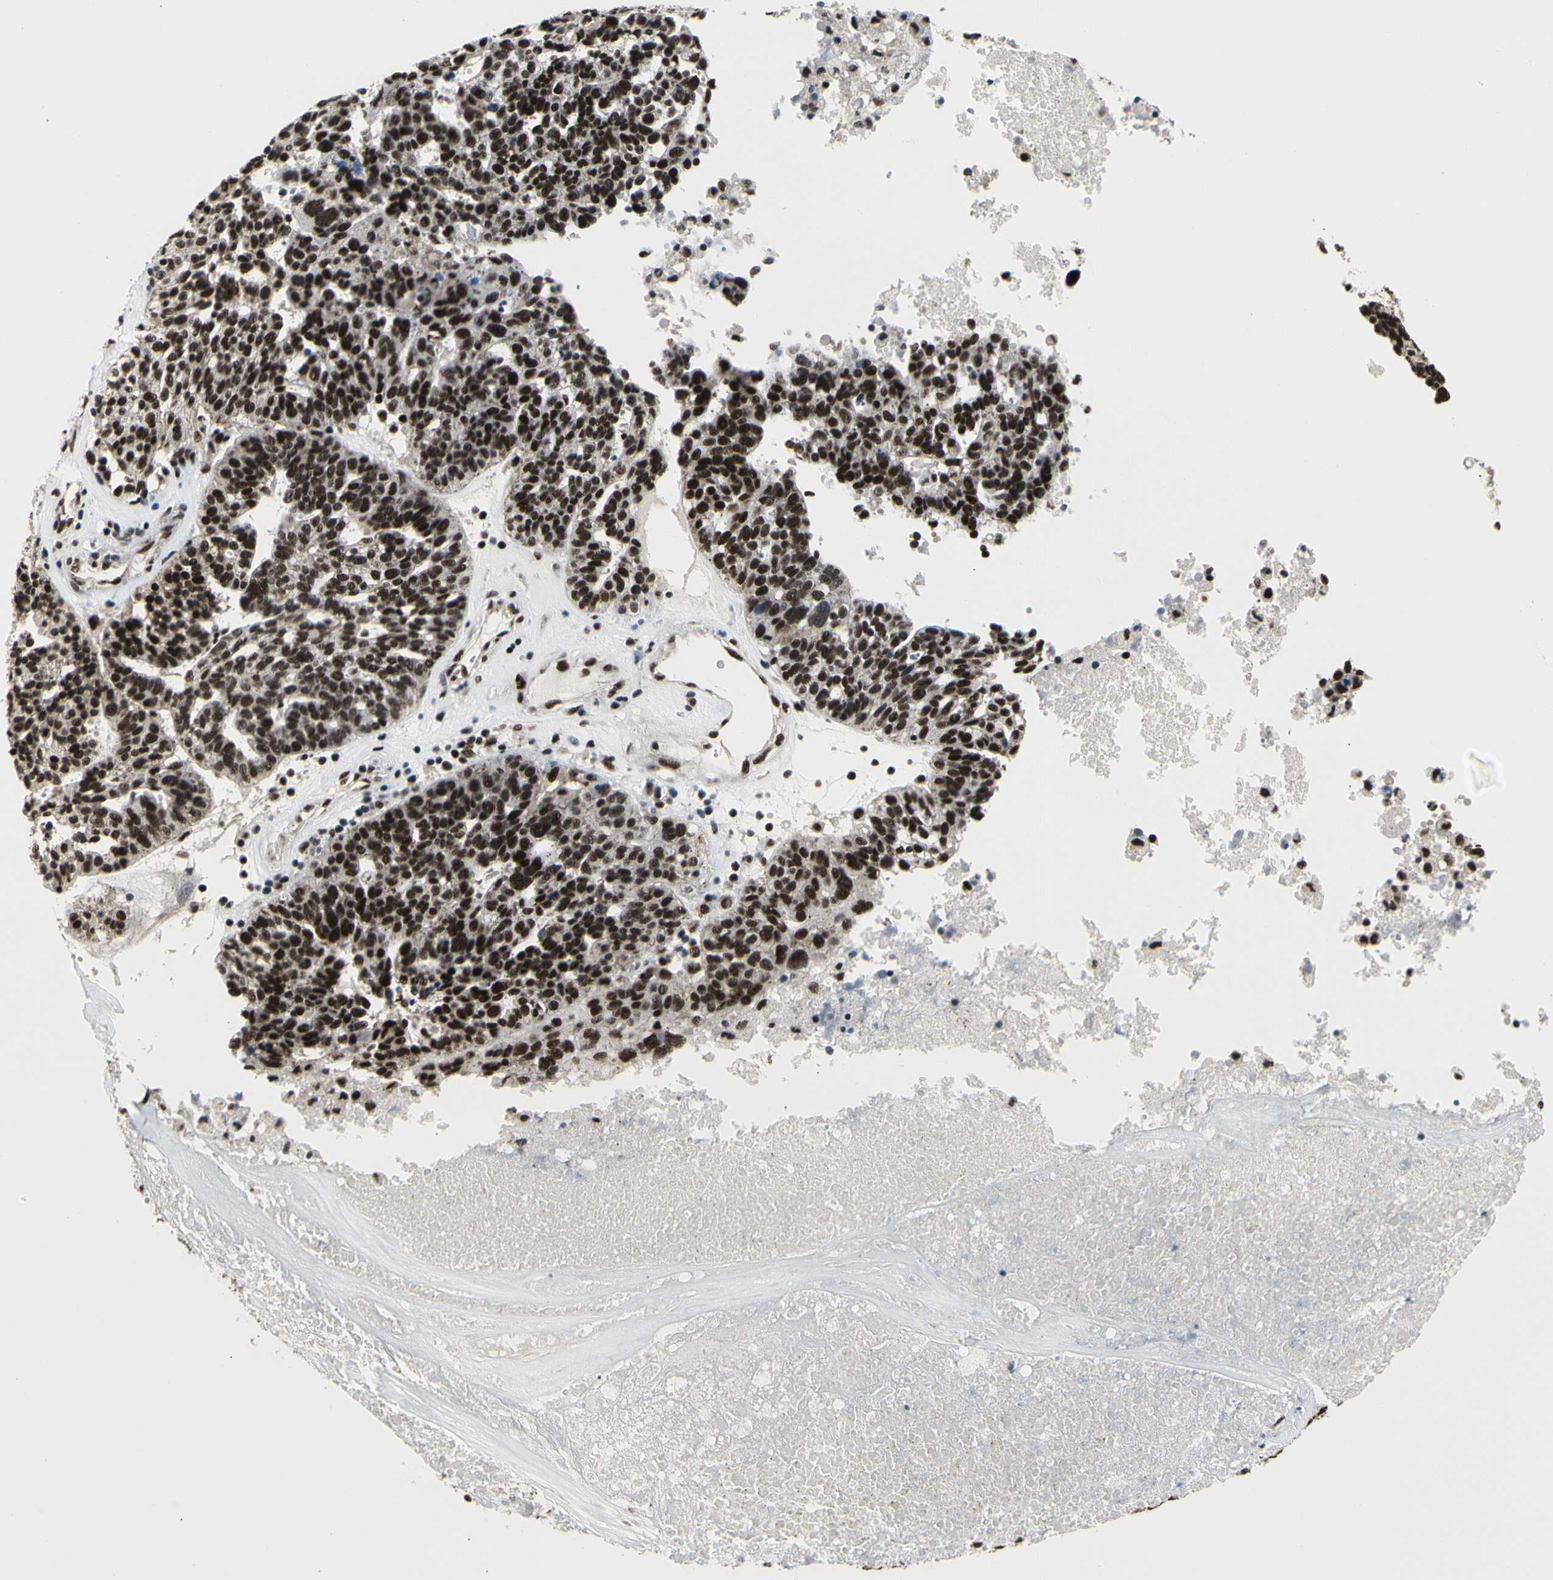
{"staining": {"intensity": "strong", "quantity": ">75%", "location": "nuclear"}, "tissue": "ovarian cancer", "cell_type": "Tumor cells", "image_type": "cancer", "snomed": [{"axis": "morphology", "description": "Cystadenocarcinoma, serous, NOS"}, {"axis": "topography", "description": "Ovary"}], "caption": "Immunohistochemistry micrograph of neoplastic tissue: ovarian cancer (serous cystadenocarcinoma) stained using immunohistochemistry reveals high levels of strong protein expression localized specifically in the nuclear of tumor cells, appearing as a nuclear brown color.", "gene": "SRSF11", "patient": {"sex": "female", "age": 59}}